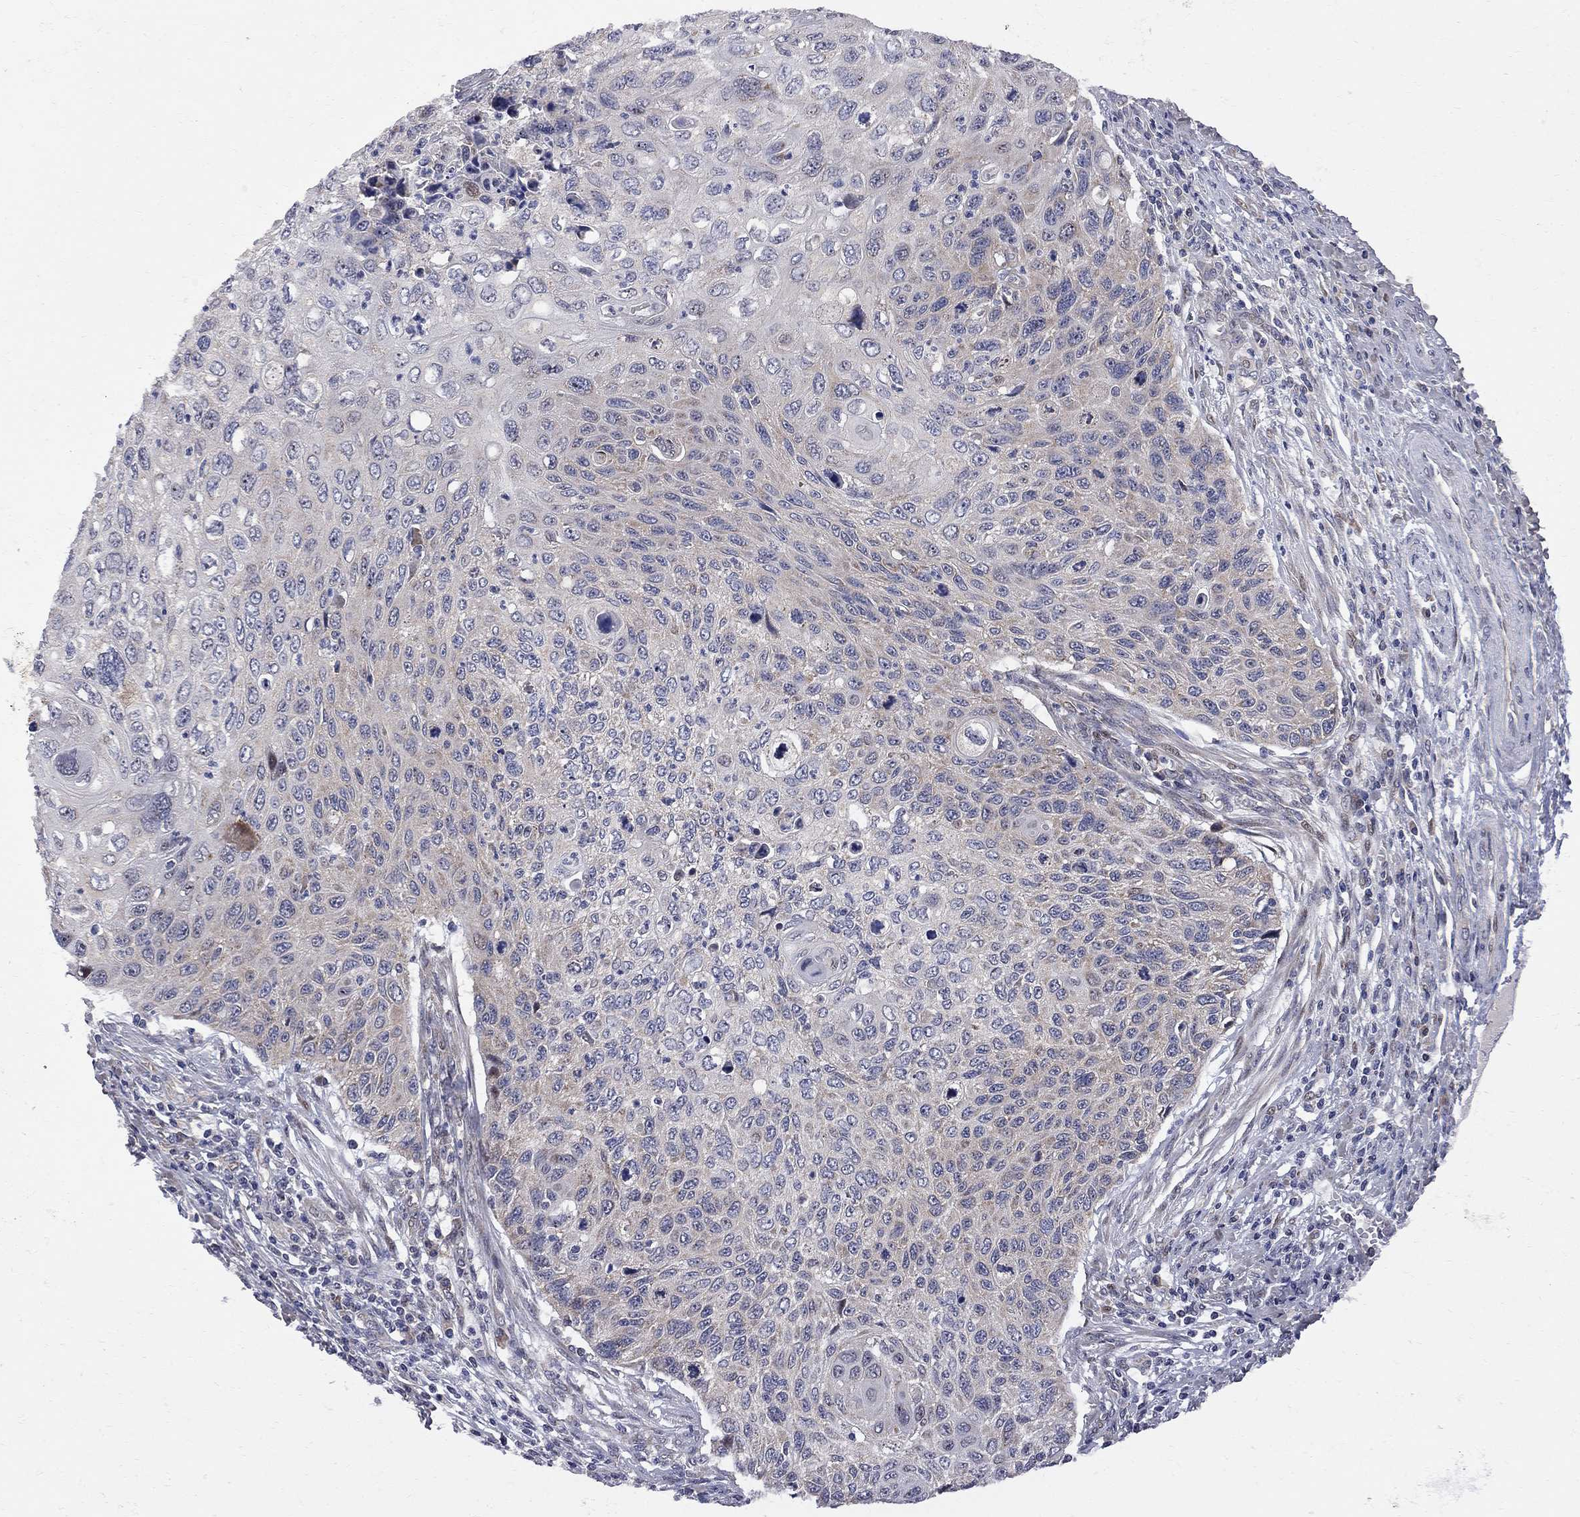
{"staining": {"intensity": "moderate", "quantity": "<25%", "location": "cytoplasmic/membranous"}, "tissue": "cervical cancer", "cell_type": "Tumor cells", "image_type": "cancer", "snomed": [{"axis": "morphology", "description": "Squamous cell carcinoma, NOS"}, {"axis": "topography", "description": "Cervix"}], "caption": "Cervical squamous cell carcinoma stained with a protein marker shows moderate staining in tumor cells.", "gene": "CNOT11", "patient": {"sex": "female", "age": 70}}